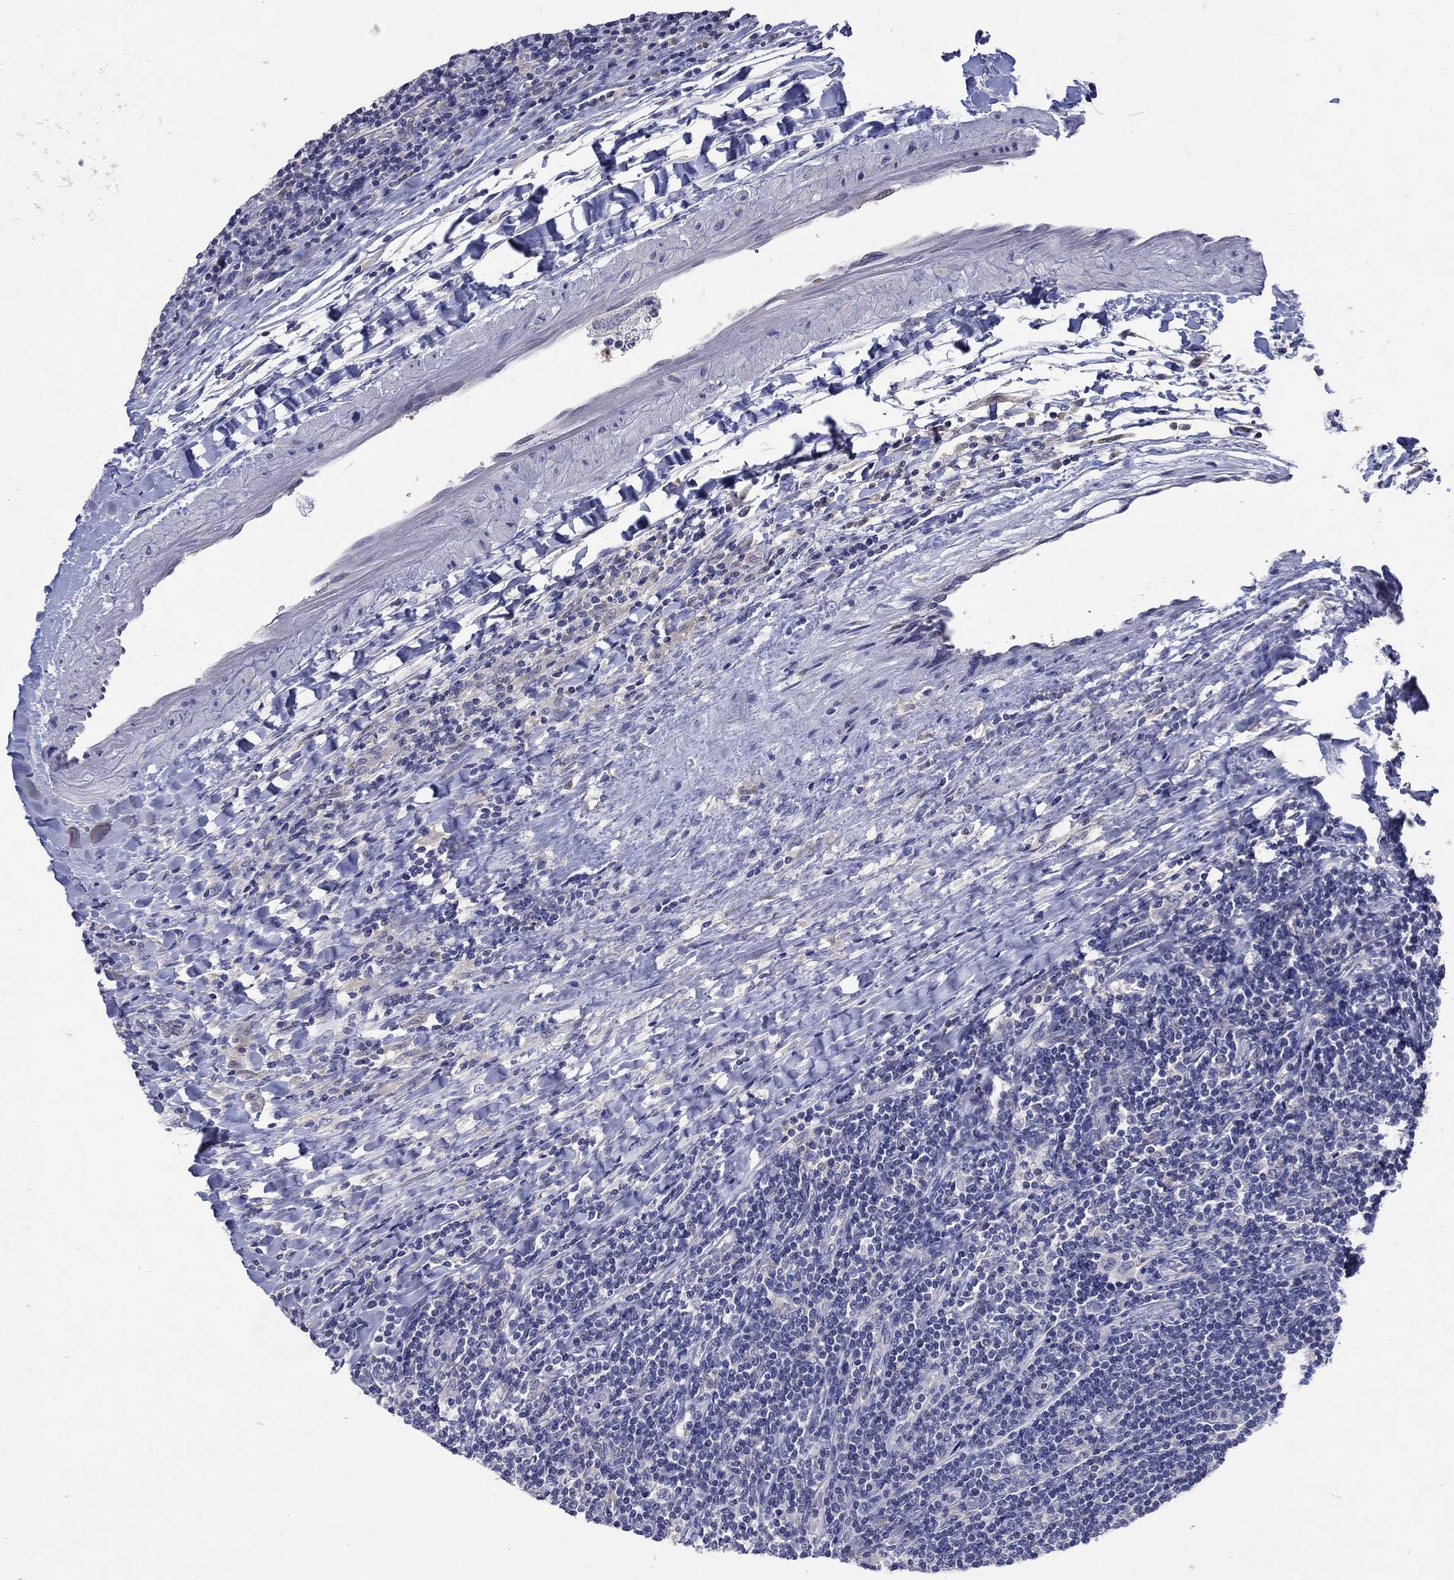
{"staining": {"intensity": "negative", "quantity": "none", "location": "none"}, "tissue": "lymphoma", "cell_type": "Tumor cells", "image_type": "cancer", "snomed": [{"axis": "morphology", "description": "Hodgkin's disease, NOS"}, {"axis": "topography", "description": "Lymph node"}], "caption": "Human lymphoma stained for a protein using immunohistochemistry shows no positivity in tumor cells.", "gene": "CETN1", "patient": {"sex": "male", "age": 40}}